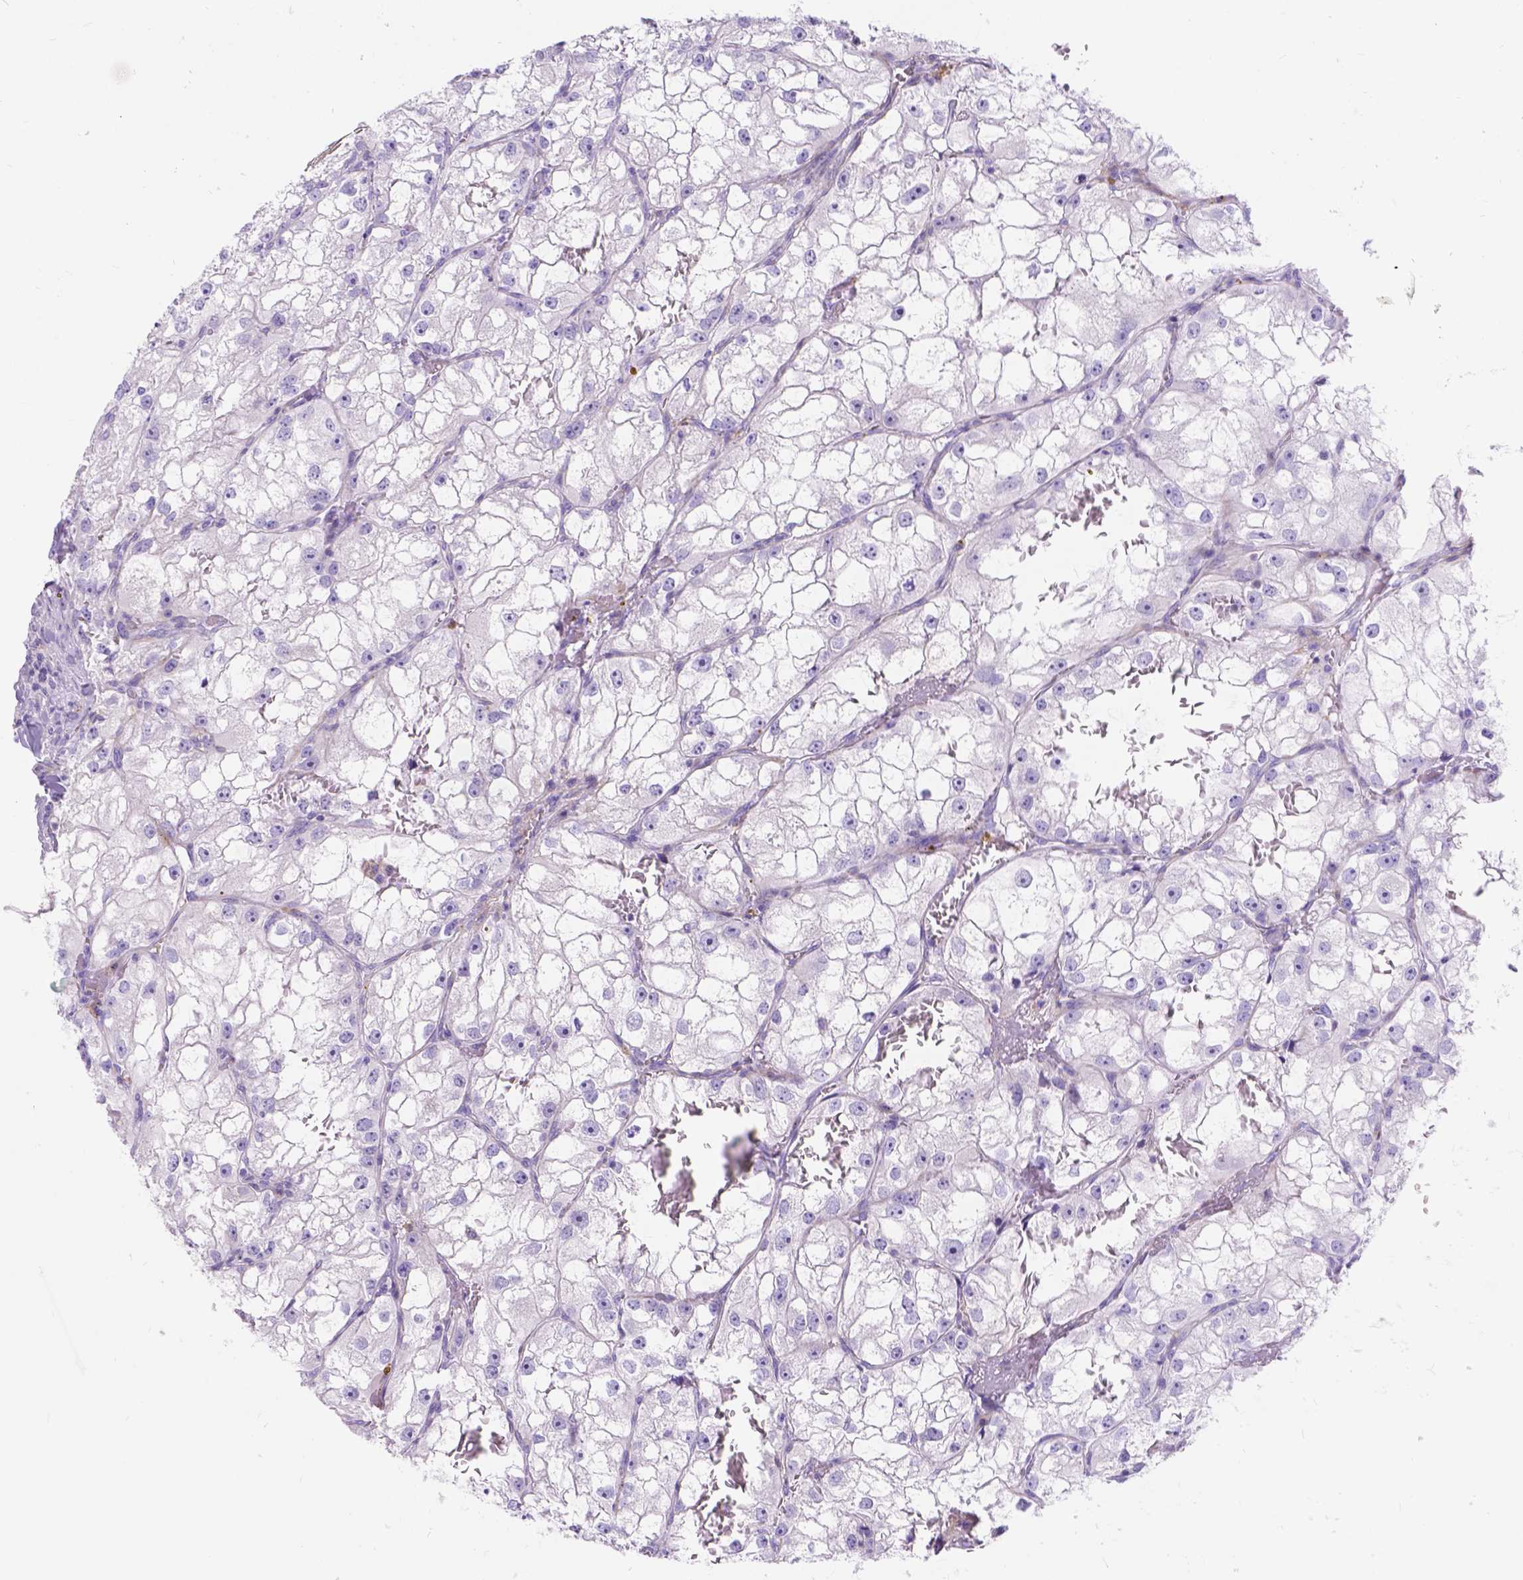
{"staining": {"intensity": "negative", "quantity": "none", "location": "none"}, "tissue": "renal cancer", "cell_type": "Tumor cells", "image_type": "cancer", "snomed": [{"axis": "morphology", "description": "Adenocarcinoma, NOS"}, {"axis": "topography", "description": "Kidney"}], "caption": "IHC of renal adenocarcinoma exhibits no expression in tumor cells.", "gene": "KLHL10", "patient": {"sex": "male", "age": 59}}